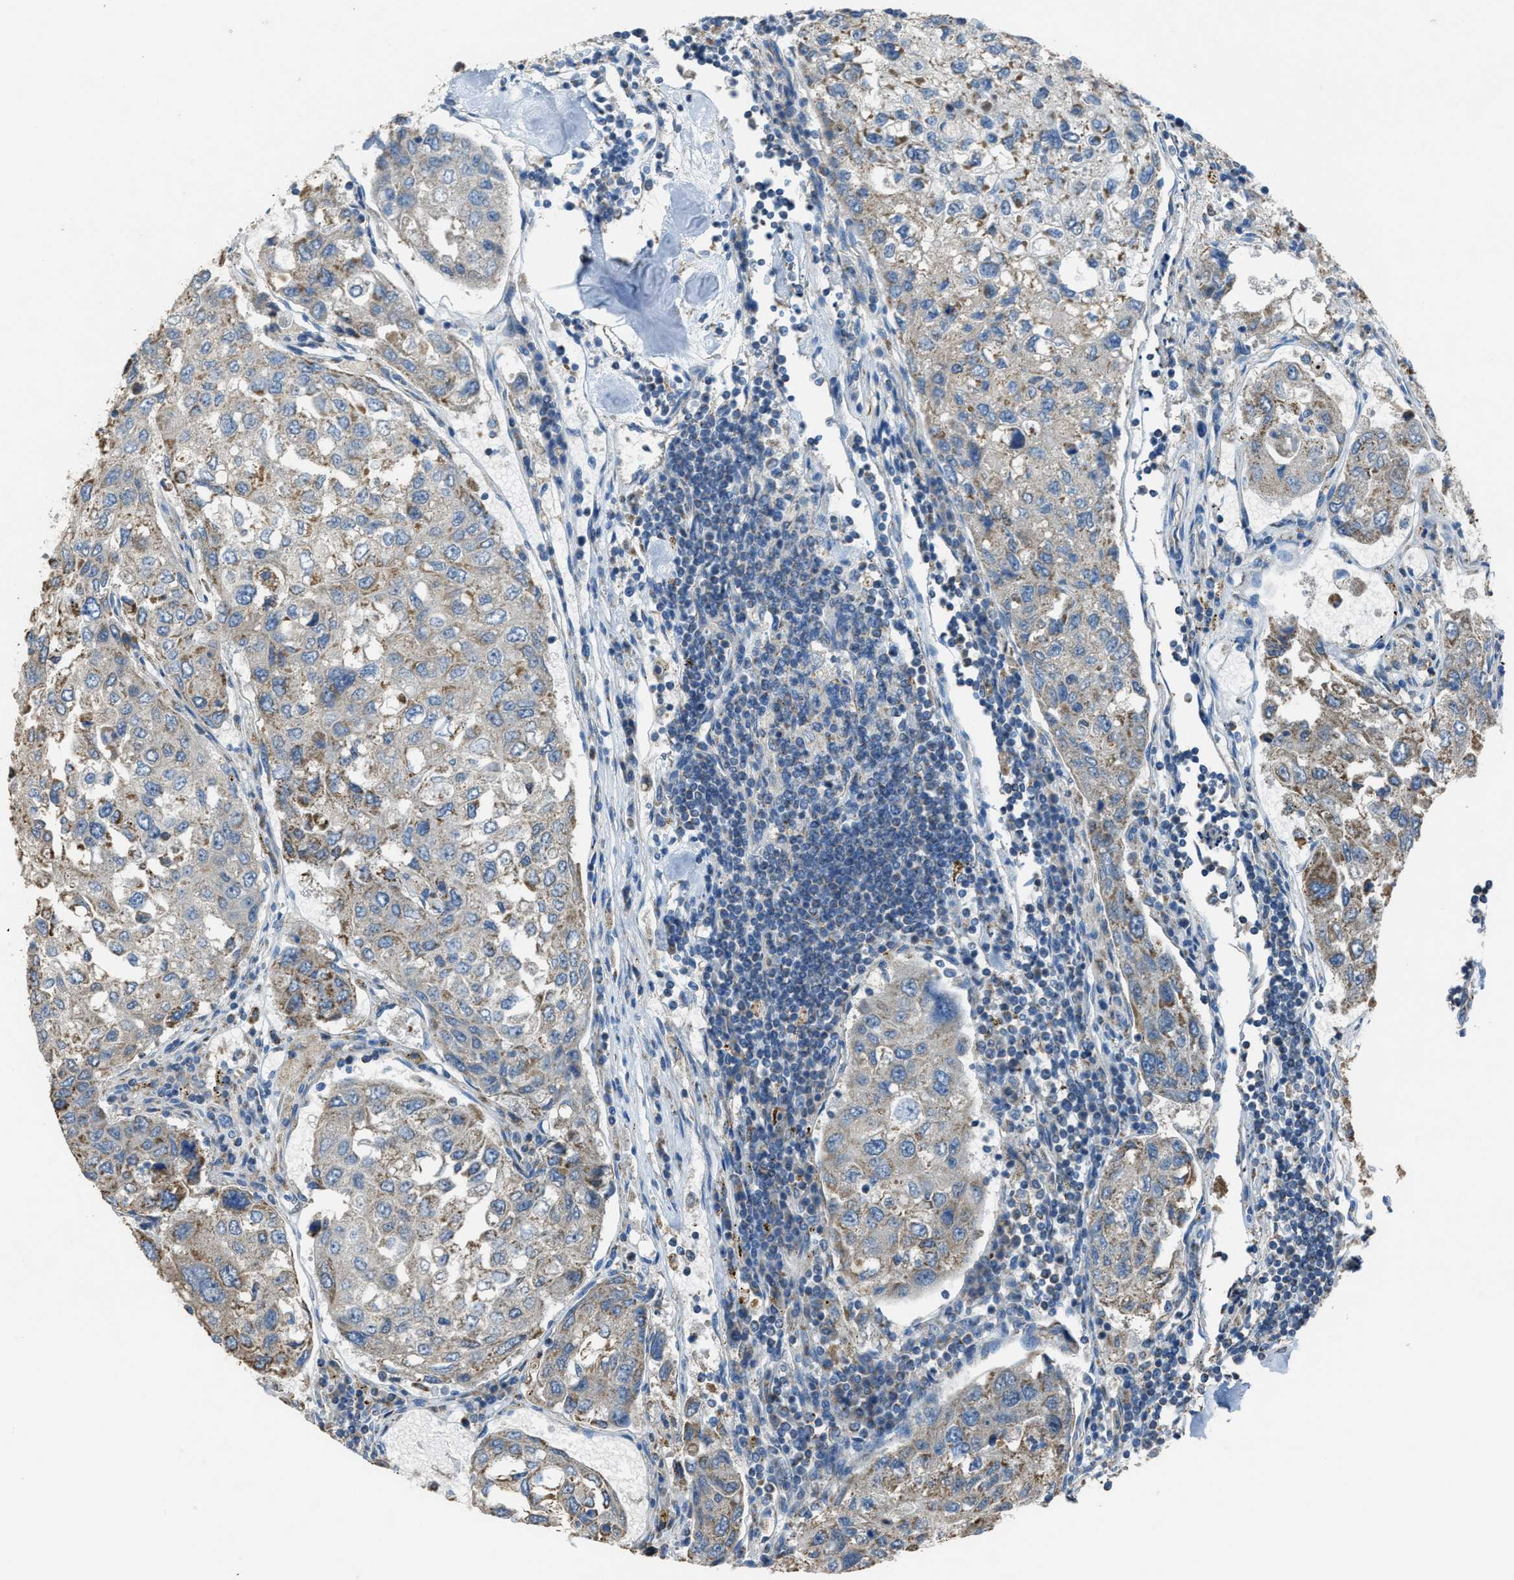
{"staining": {"intensity": "moderate", "quantity": "25%-75%", "location": "cytoplasmic/membranous"}, "tissue": "urothelial cancer", "cell_type": "Tumor cells", "image_type": "cancer", "snomed": [{"axis": "morphology", "description": "Urothelial carcinoma, High grade"}, {"axis": "topography", "description": "Lymph node"}, {"axis": "topography", "description": "Urinary bladder"}], "caption": "A micrograph of human urothelial carcinoma (high-grade) stained for a protein shows moderate cytoplasmic/membranous brown staining in tumor cells.", "gene": "SLC25A11", "patient": {"sex": "male", "age": 51}}